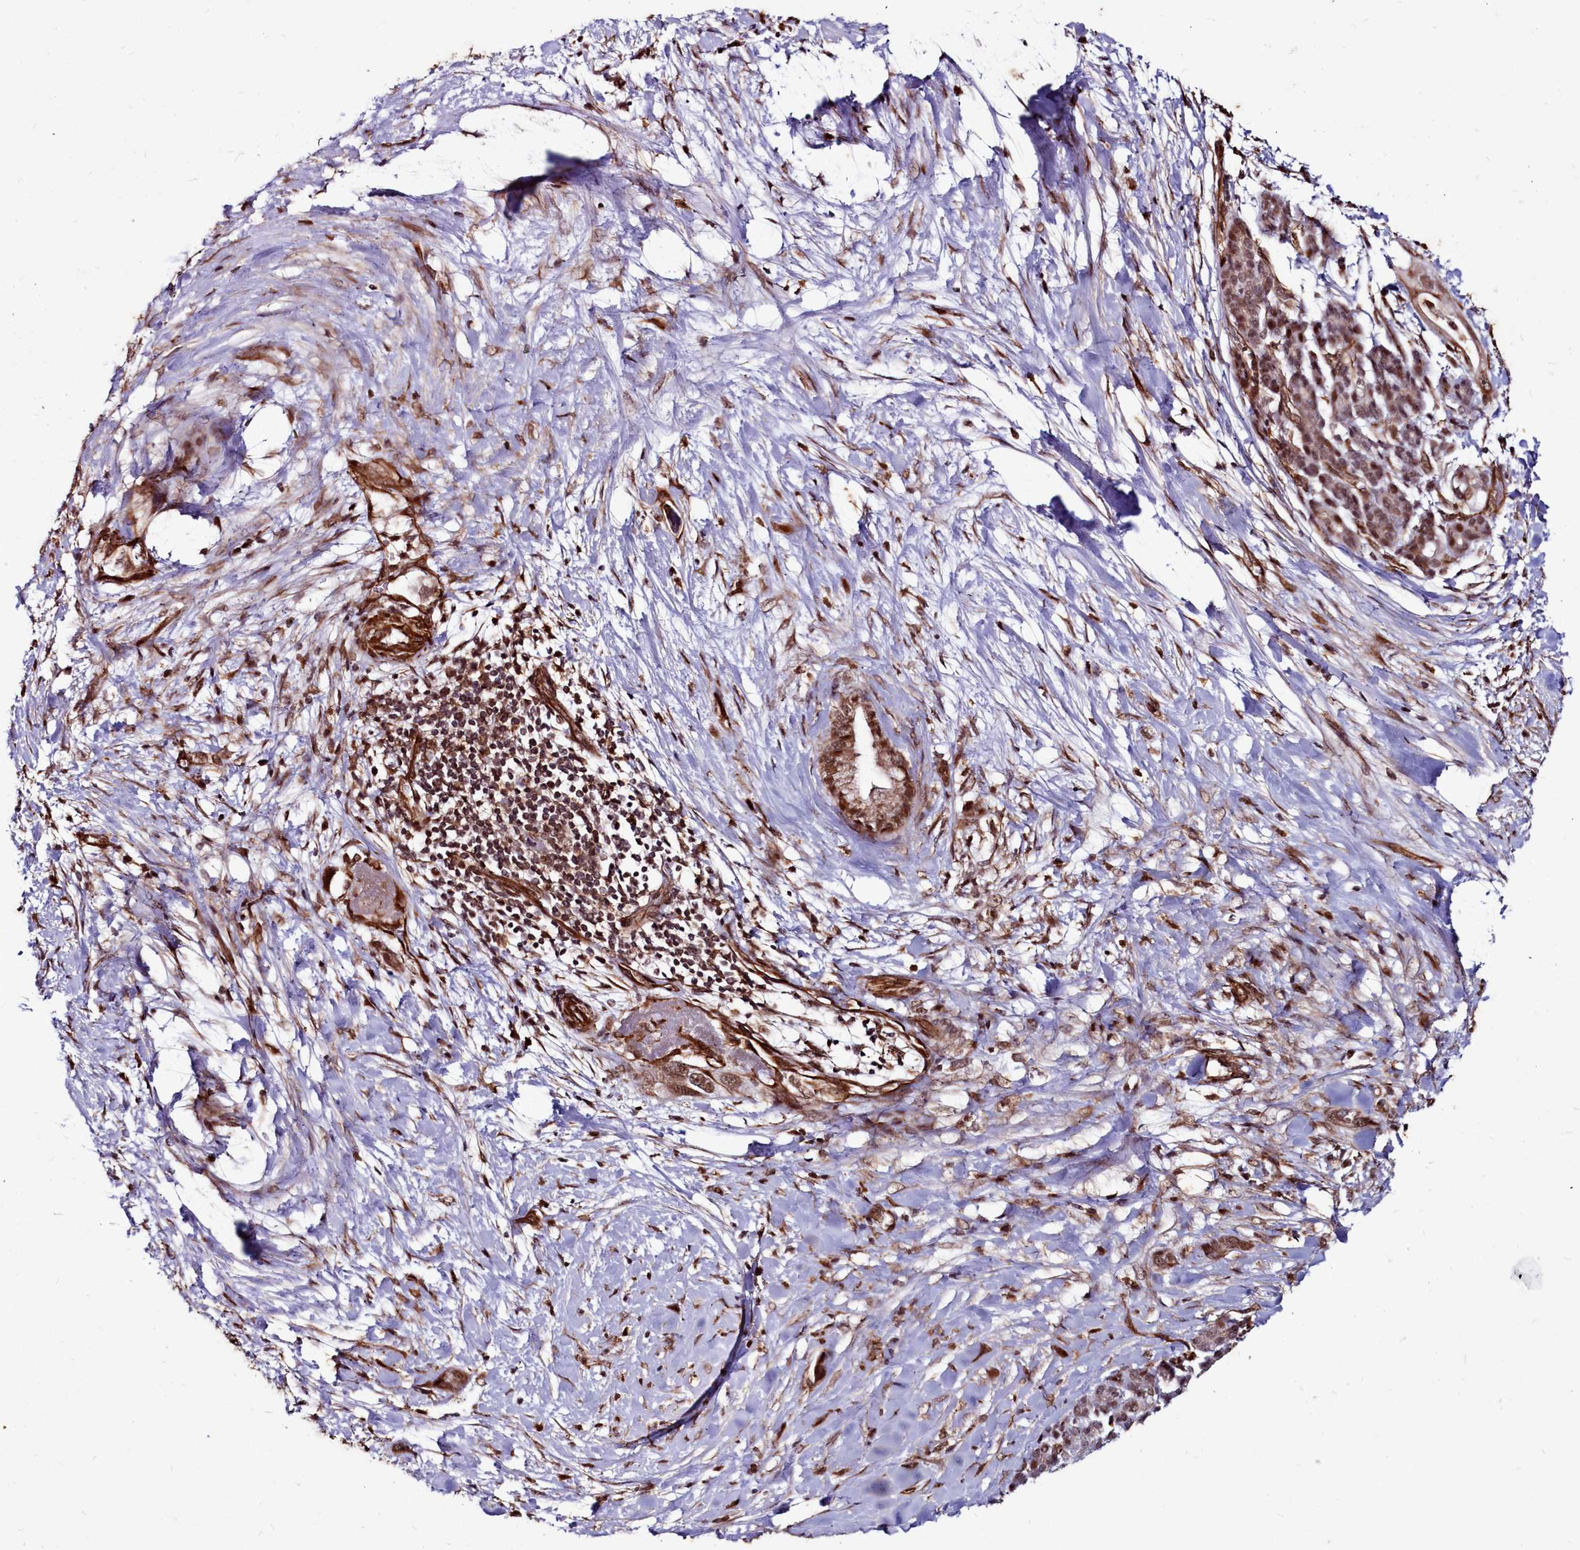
{"staining": {"intensity": "strong", "quantity": ">75%", "location": "cytoplasmic/membranous,nuclear"}, "tissue": "pancreatic cancer", "cell_type": "Tumor cells", "image_type": "cancer", "snomed": [{"axis": "morphology", "description": "Adenocarcinoma, NOS"}, {"axis": "topography", "description": "Pancreas"}], "caption": "Immunohistochemical staining of human pancreatic cancer (adenocarcinoma) shows high levels of strong cytoplasmic/membranous and nuclear positivity in about >75% of tumor cells.", "gene": "CLK3", "patient": {"sex": "male", "age": 59}}